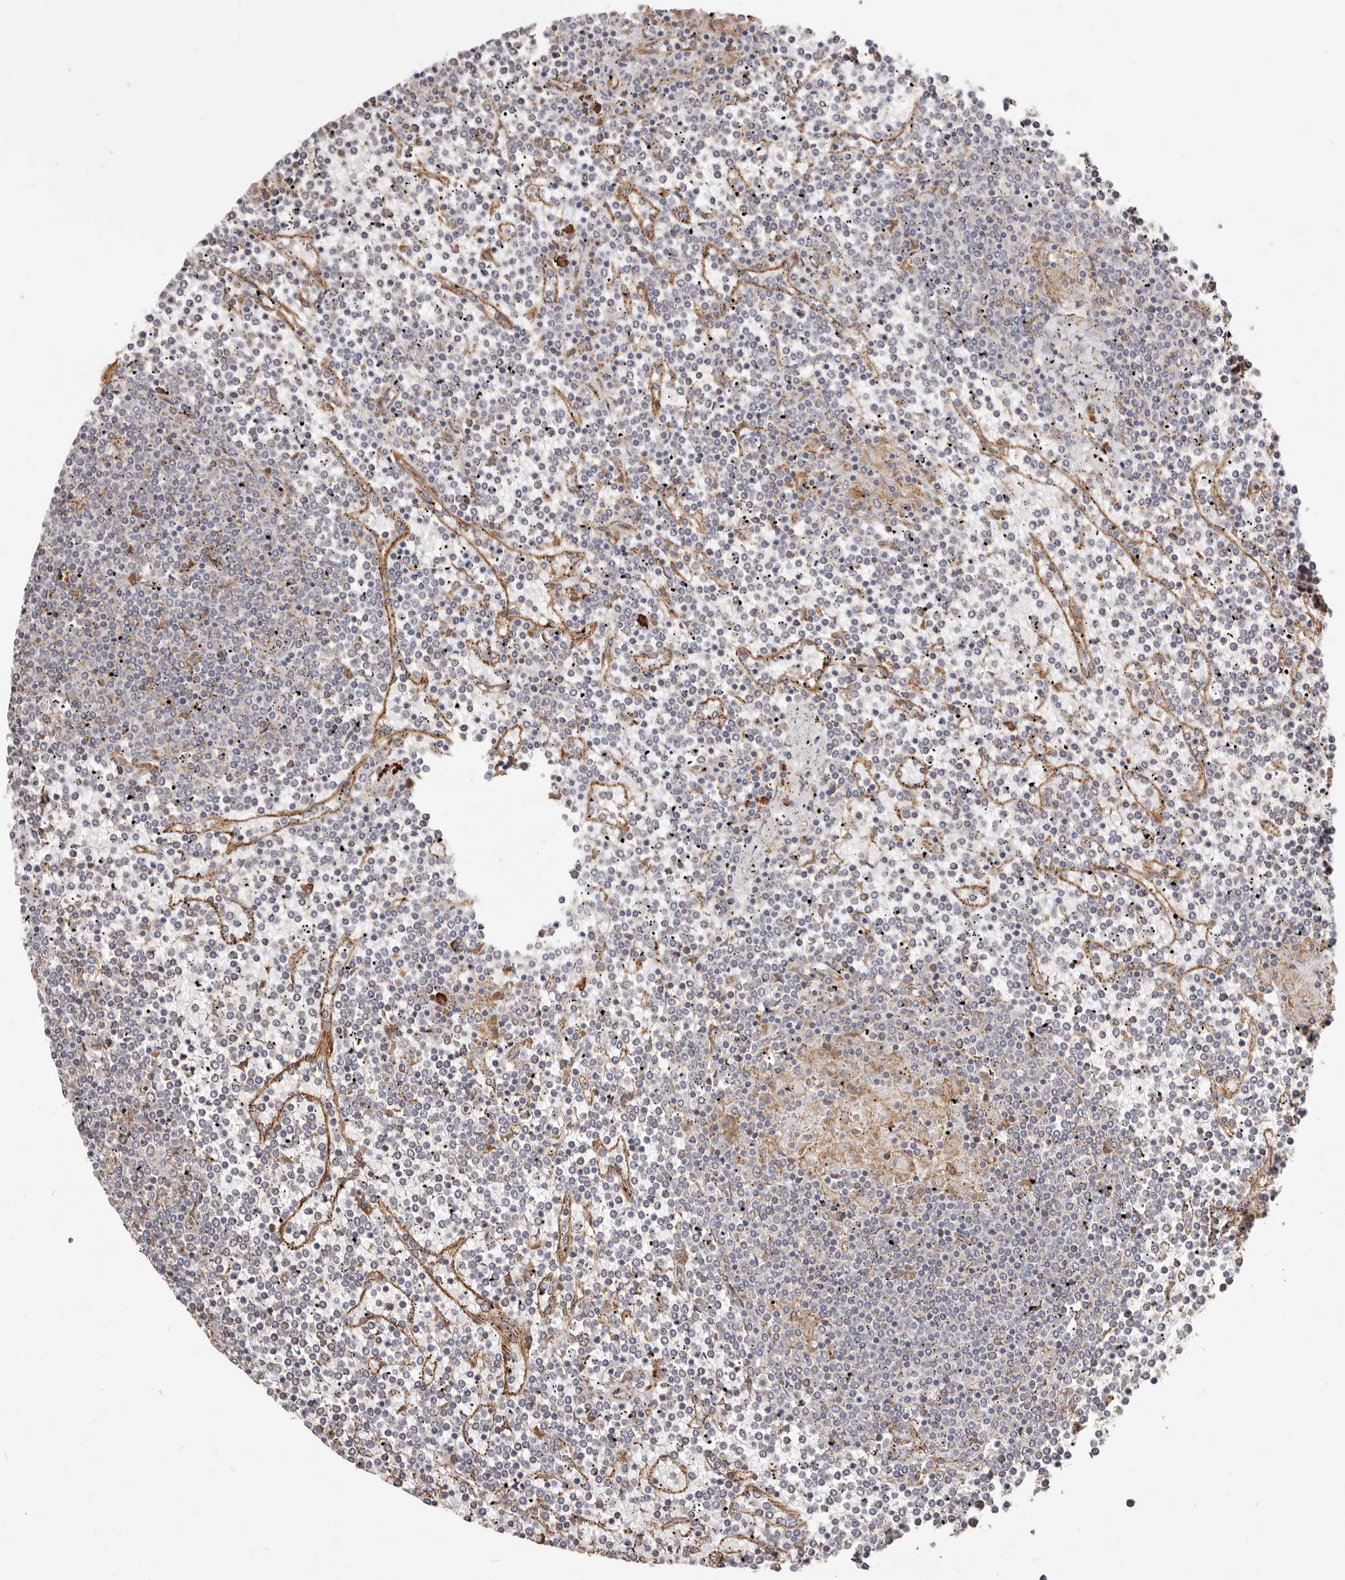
{"staining": {"intensity": "negative", "quantity": "none", "location": "none"}, "tissue": "lymphoma", "cell_type": "Tumor cells", "image_type": "cancer", "snomed": [{"axis": "morphology", "description": "Malignant lymphoma, non-Hodgkin's type, Low grade"}, {"axis": "topography", "description": "Spleen"}], "caption": "IHC micrograph of lymphoma stained for a protein (brown), which demonstrates no staining in tumor cells.", "gene": "CTNNB1", "patient": {"sex": "female", "age": 19}}